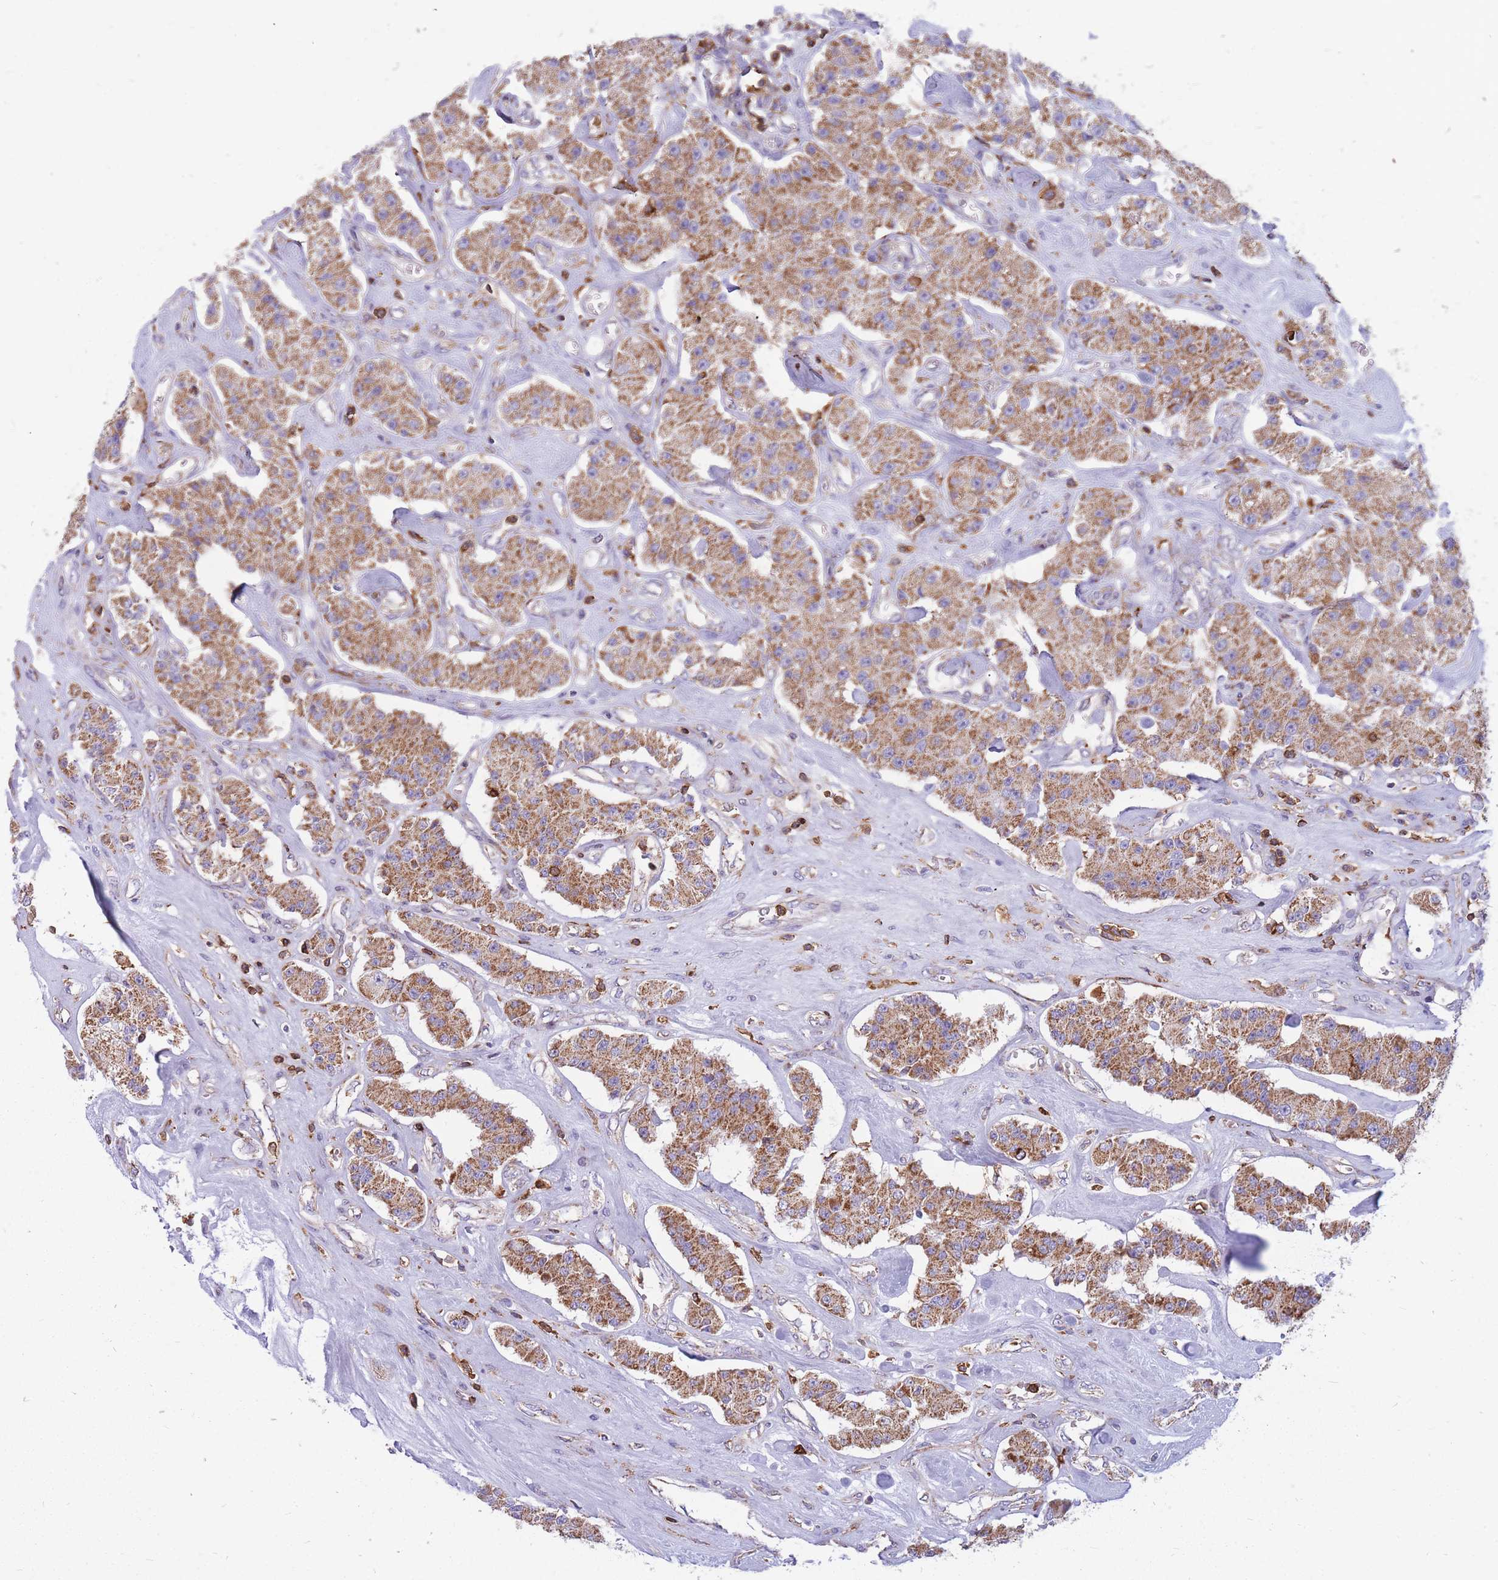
{"staining": {"intensity": "moderate", "quantity": ">75%", "location": "cytoplasmic/membranous"}, "tissue": "carcinoid", "cell_type": "Tumor cells", "image_type": "cancer", "snomed": [{"axis": "morphology", "description": "Carcinoid, malignant, NOS"}, {"axis": "topography", "description": "Pancreas"}], "caption": "Protein staining of carcinoid (malignant) tissue displays moderate cytoplasmic/membranous positivity in approximately >75% of tumor cells.", "gene": "MRPL54", "patient": {"sex": "male", "age": 41}}